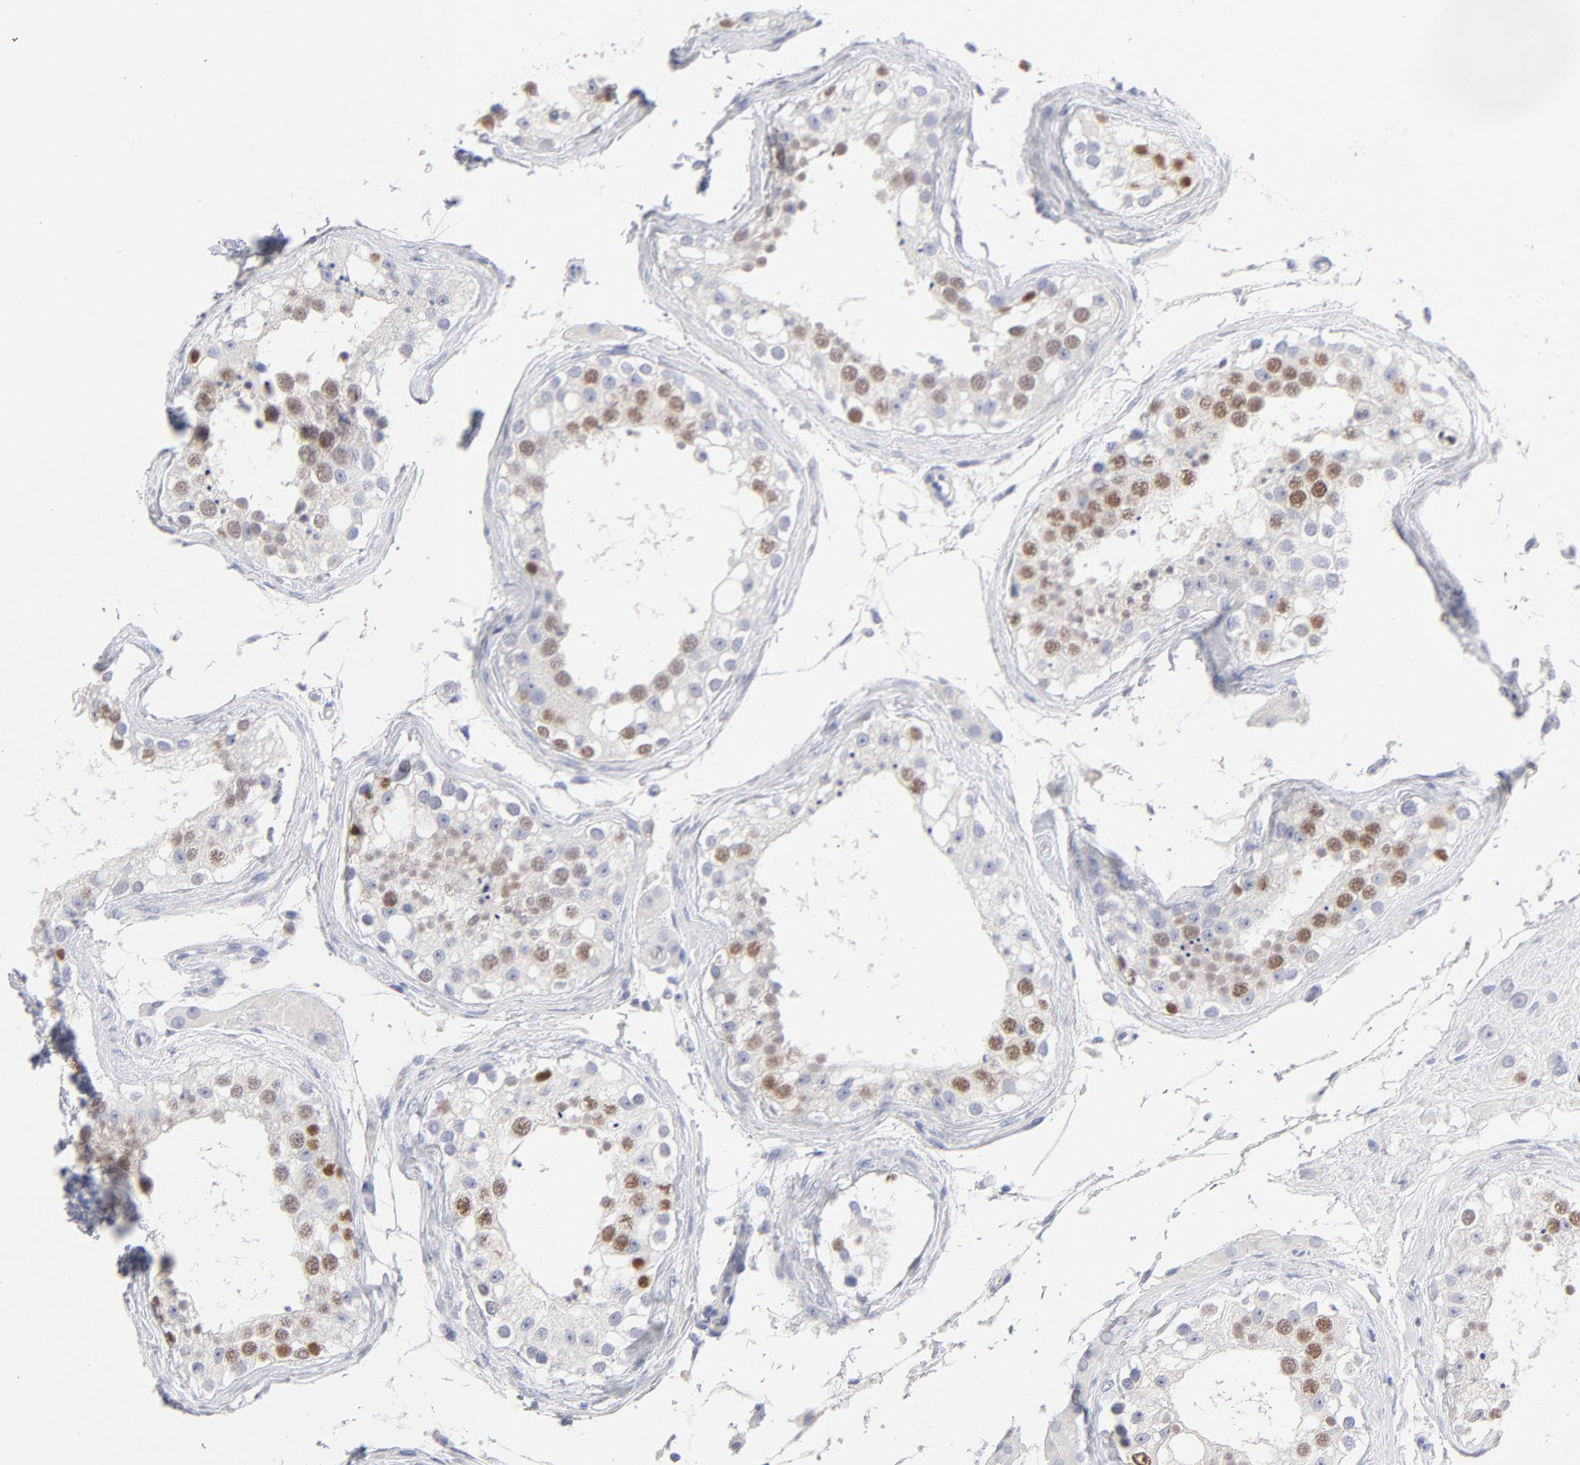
{"staining": {"intensity": "moderate", "quantity": "25%-75%", "location": "nuclear"}, "tissue": "testis", "cell_type": "Cells in seminiferous ducts", "image_type": "normal", "snomed": [{"axis": "morphology", "description": "Normal tissue, NOS"}, {"axis": "topography", "description": "Testis"}], "caption": "Immunohistochemistry (DAB (3,3'-diaminobenzidine)) staining of unremarkable testis reveals moderate nuclear protein staining in approximately 25%-75% of cells in seminiferous ducts.", "gene": "MCM7", "patient": {"sex": "male", "age": 68}}